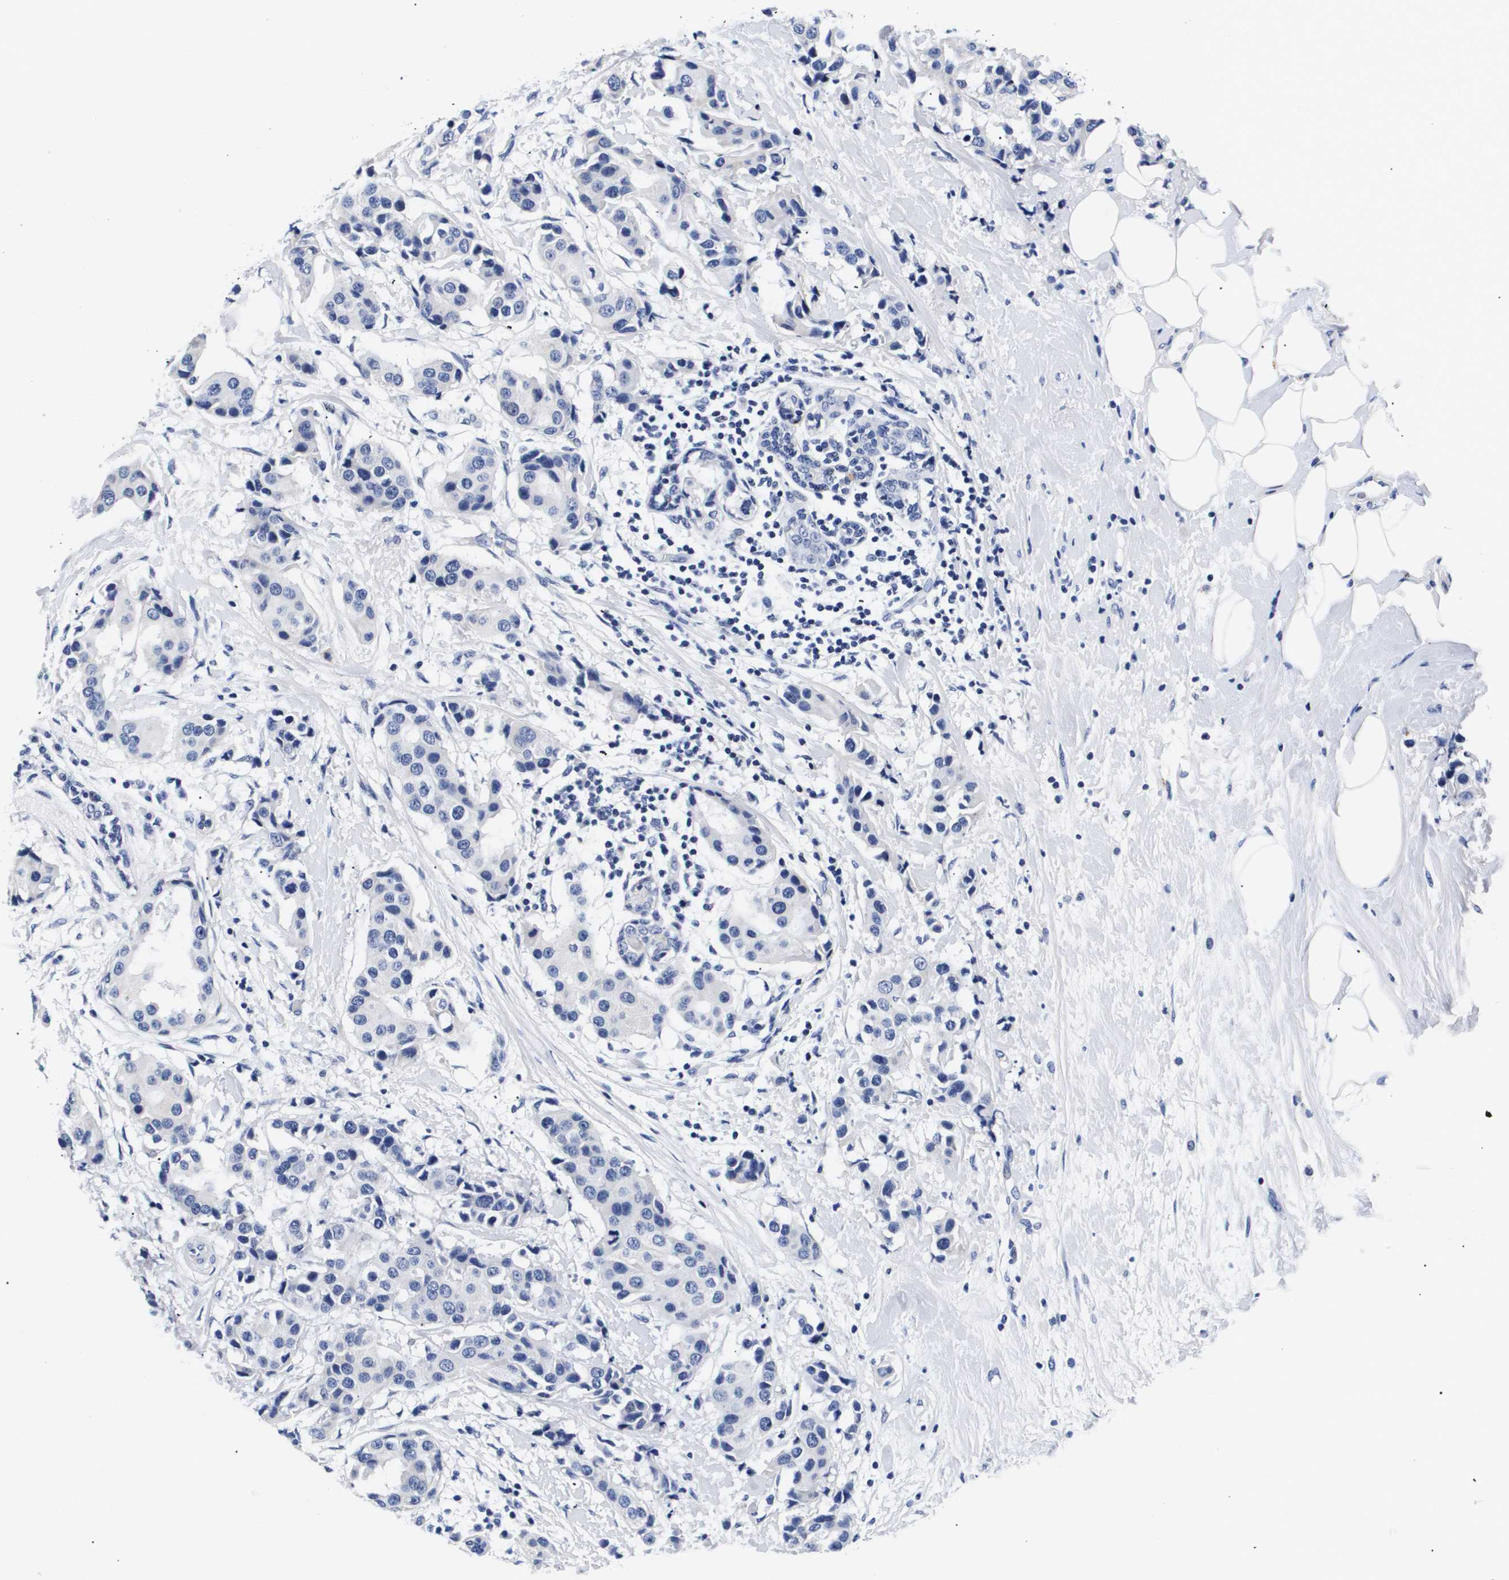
{"staining": {"intensity": "negative", "quantity": "none", "location": "none"}, "tissue": "breast cancer", "cell_type": "Tumor cells", "image_type": "cancer", "snomed": [{"axis": "morphology", "description": "Normal tissue, NOS"}, {"axis": "morphology", "description": "Duct carcinoma"}, {"axis": "topography", "description": "Breast"}], "caption": "This is an IHC micrograph of human breast cancer. There is no staining in tumor cells.", "gene": "ATP6V0A4", "patient": {"sex": "female", "age": 39}}